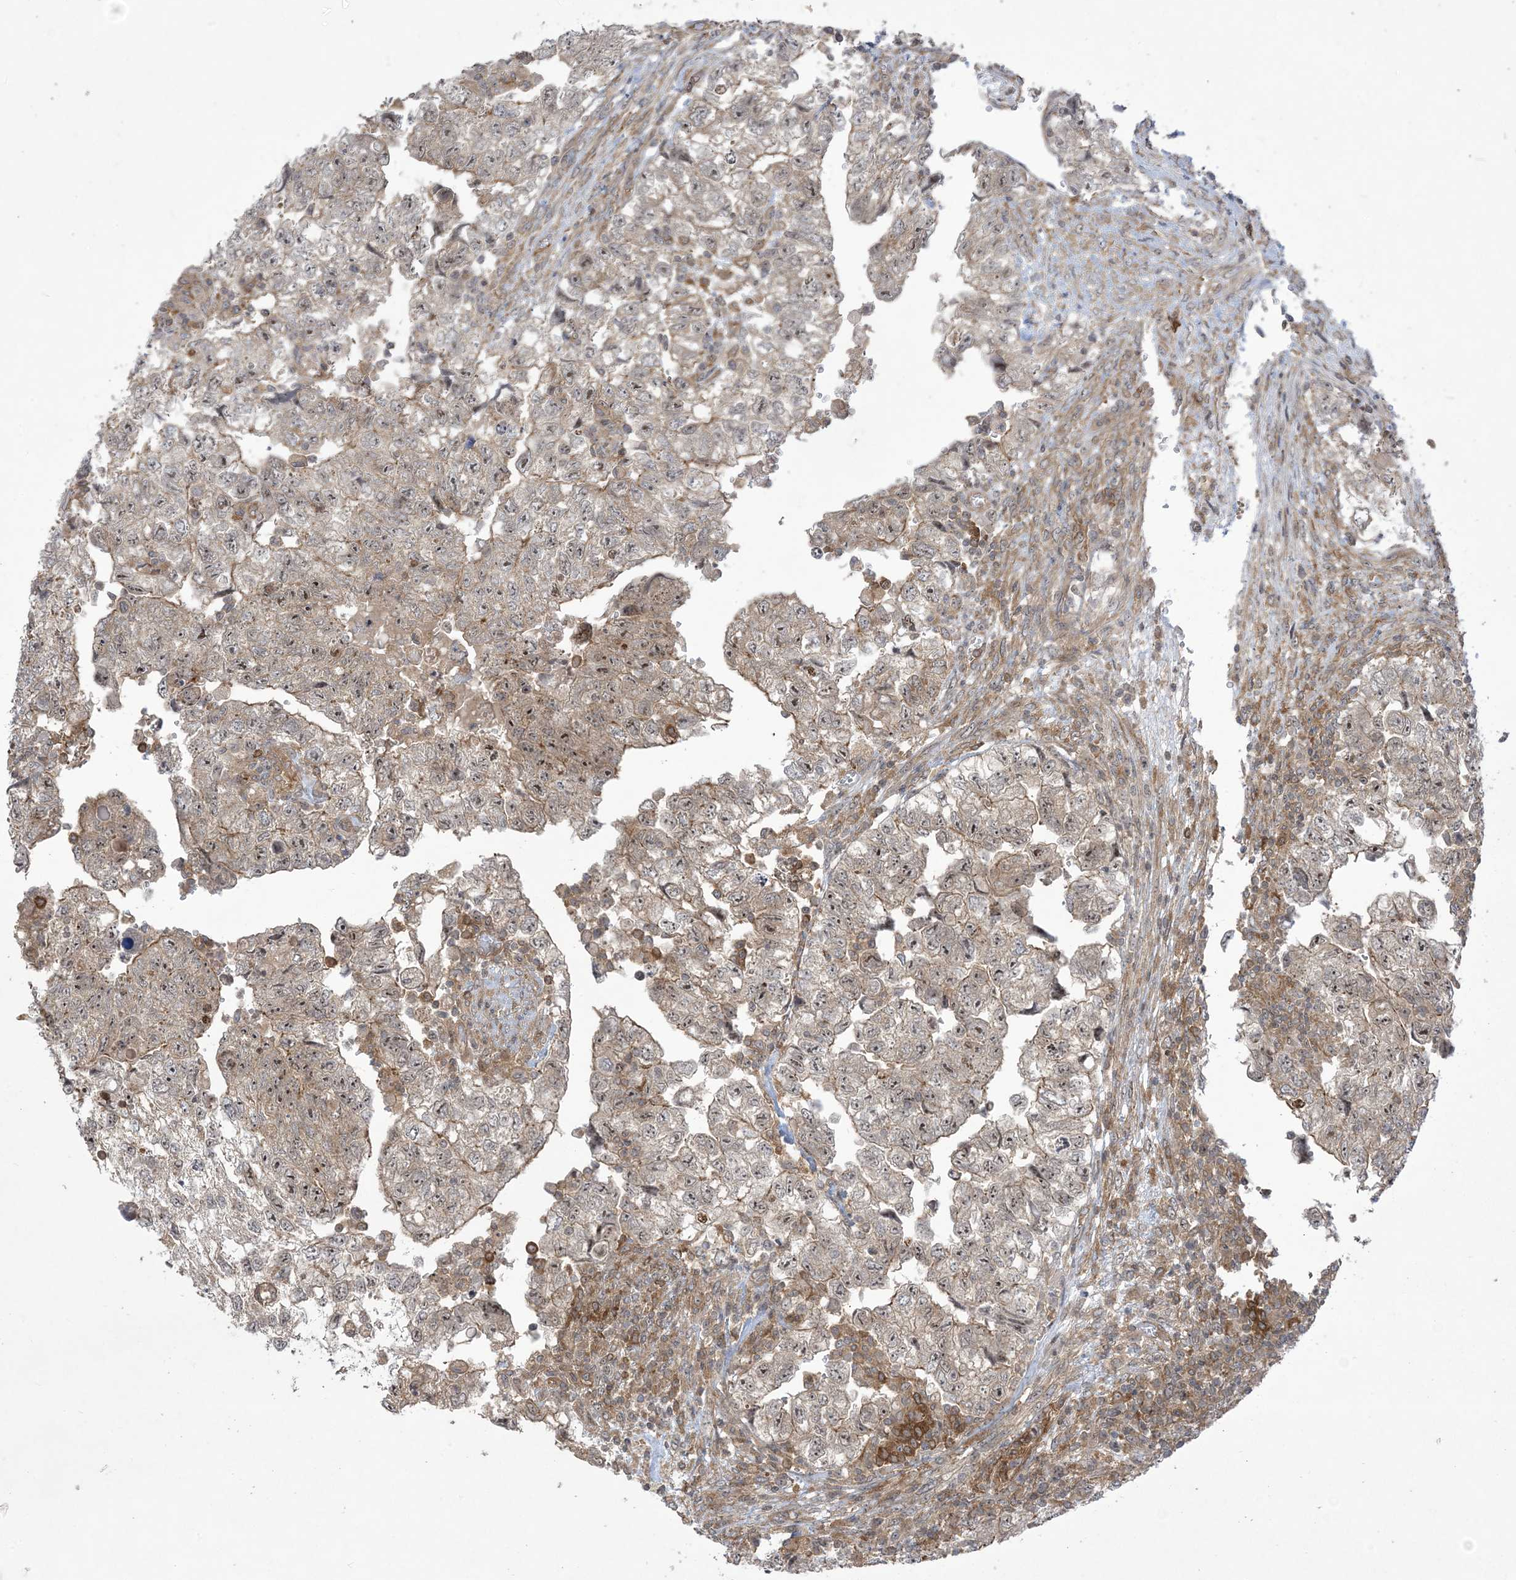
{"staining": {"intensity": "moderate", "quantity": ">75%", "location": "cytoplasmic/membranous,nuclear"}, "tissue": "testis cancer", "cell_type": "Tumor cells", "image_type": "cancer", "snomed": [{"axis": "morphology", "description": "Carcinoma, Embryonal, NOS"}, {"axis": "topography", "description": "Testis"}], "caption": "There is medium levels of moderate cytoplasmic/membranous and nuclear positivity in tumor cells of embryonal carcinoma (testis), as demonstrated by immunohistochemical staining (brown color).", "gene": "SOGA3", "patient": {"sex": "male", "age": 36}}